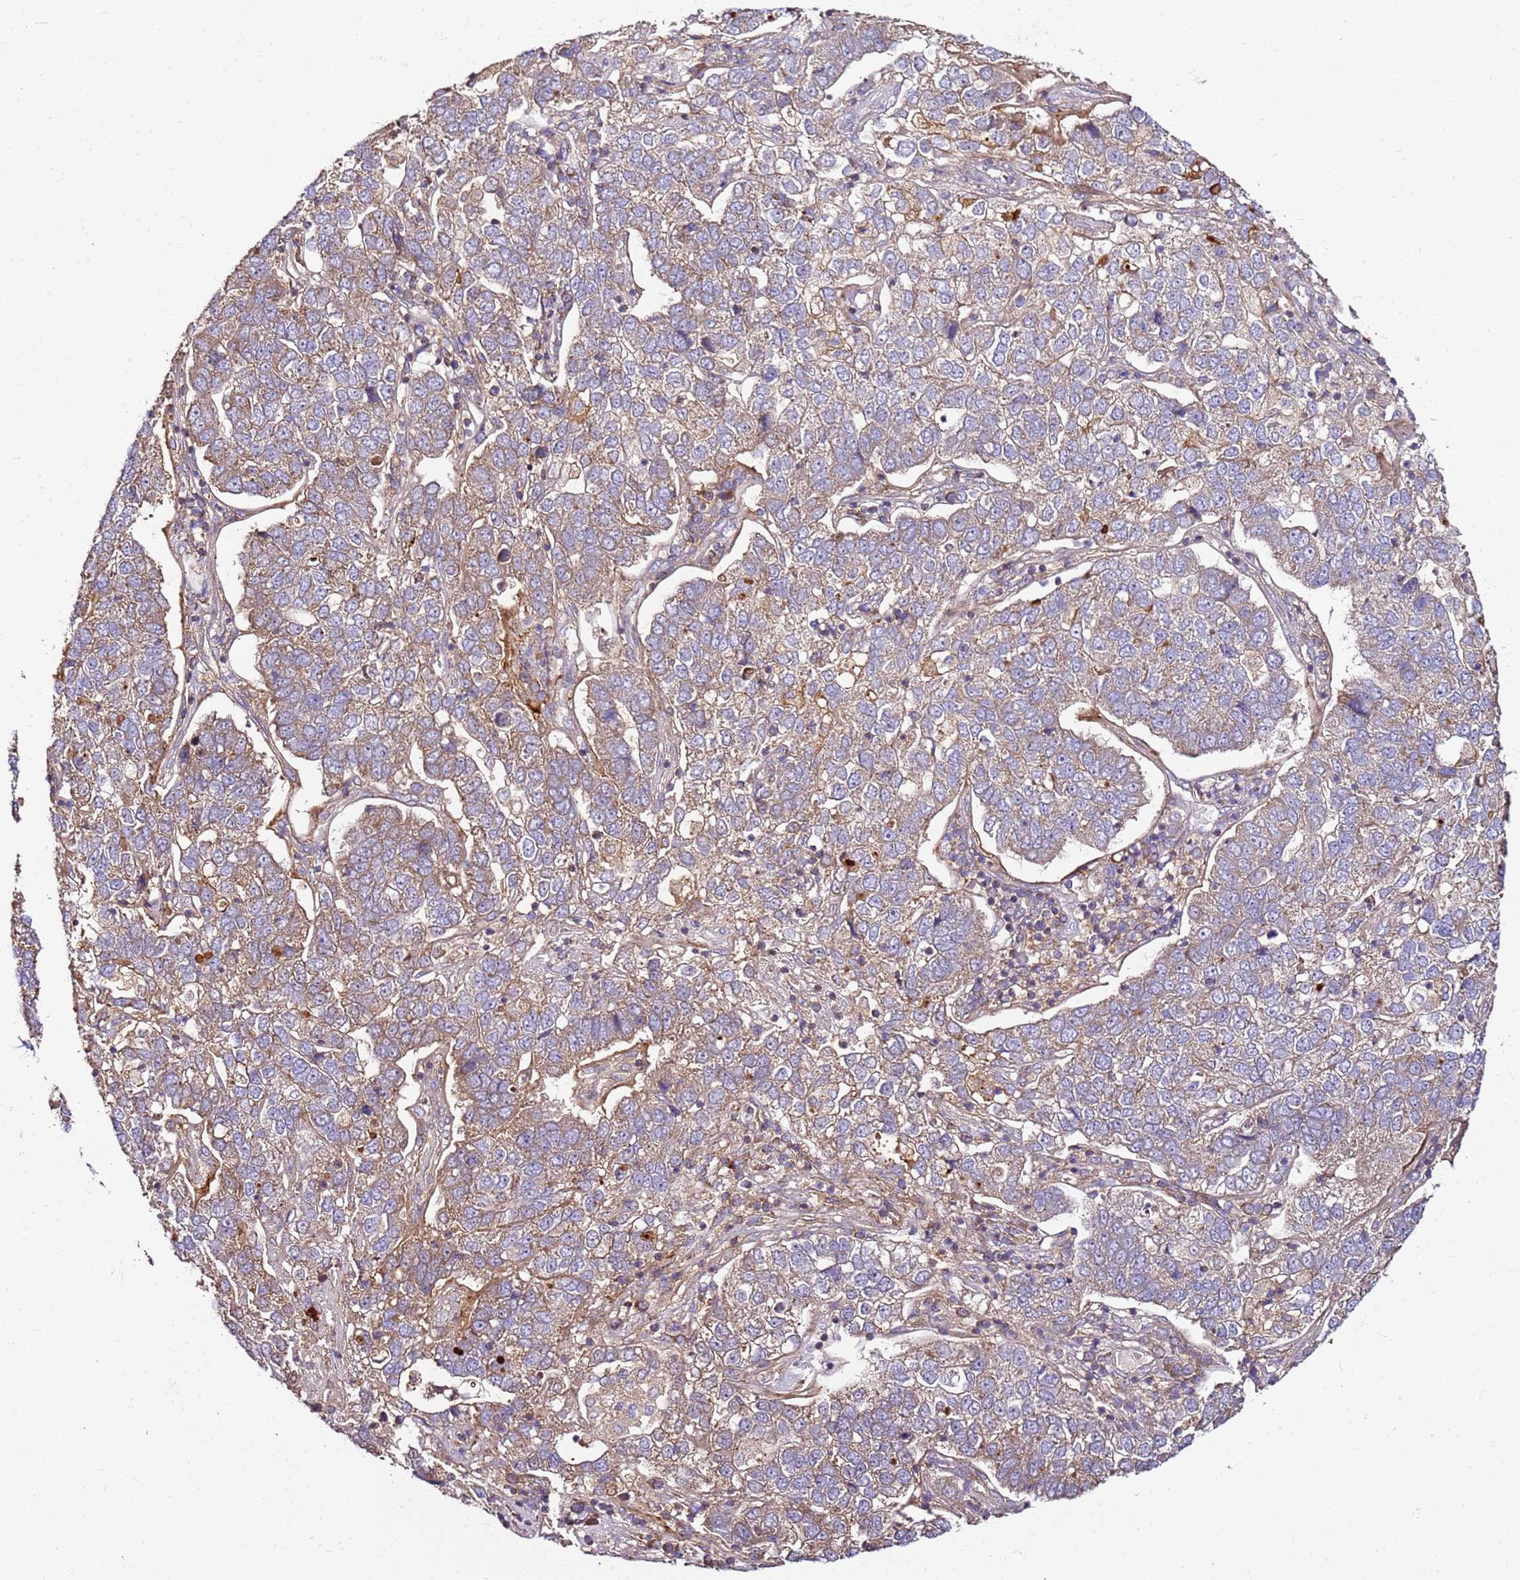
{"staining": {"intensity": "weak", "quantity": "25%-75%", "location": "cytoplasmic/membranous"}, "tissue": "pancreatic cancer", "cell_type": "Tumor cells", "image_type": "cancer", "snomed": [{"axis": "morphology", "description": "Adenocarcinoma, NOS"}, {"axis": "topography", "description": "Pancreas"}], "caption": "A brown stain labels weak cytoplasmic/membranous staining of a protein in human pancreatic adenocarcinoma tumor cells.", "gene": "KRTAP21-3", "patient": {"sex": "female", "age": 61}}